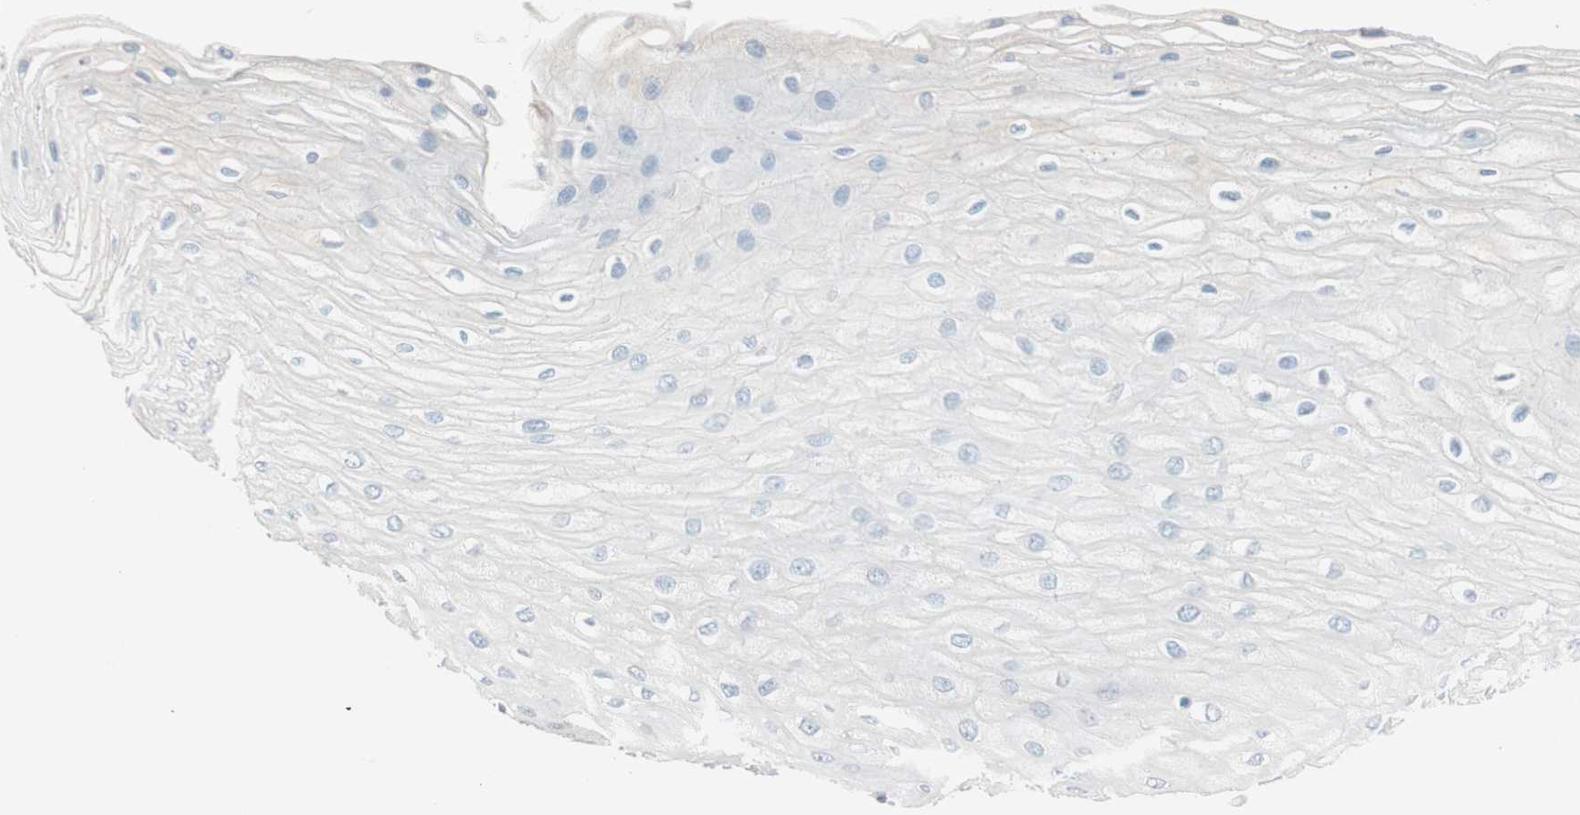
{"staining": {"intensity": "negative", "quantity": "none", "location": "none"}, "tissue": "esophagus", "cell_type": "Squamous epithelial cells", "image_type": "normal", "snomed": [{"axis": "morphology", "description": "Normal tissue, NOS"}, {"axis": "morphology", "description": "Squamous cell carcinoma, NOS"}, {"axis": "topography", "description": "Esophagus"}], "caption": "There is no significant staining in squamous epithelial cells of esophagus. (Brightfield microscopy of DAB (3,3'-diaminobenzidine) immunohistochemistry at high magnification).", "gene": "ITLN2", "patient": {"sex": "male", "age": 65}}